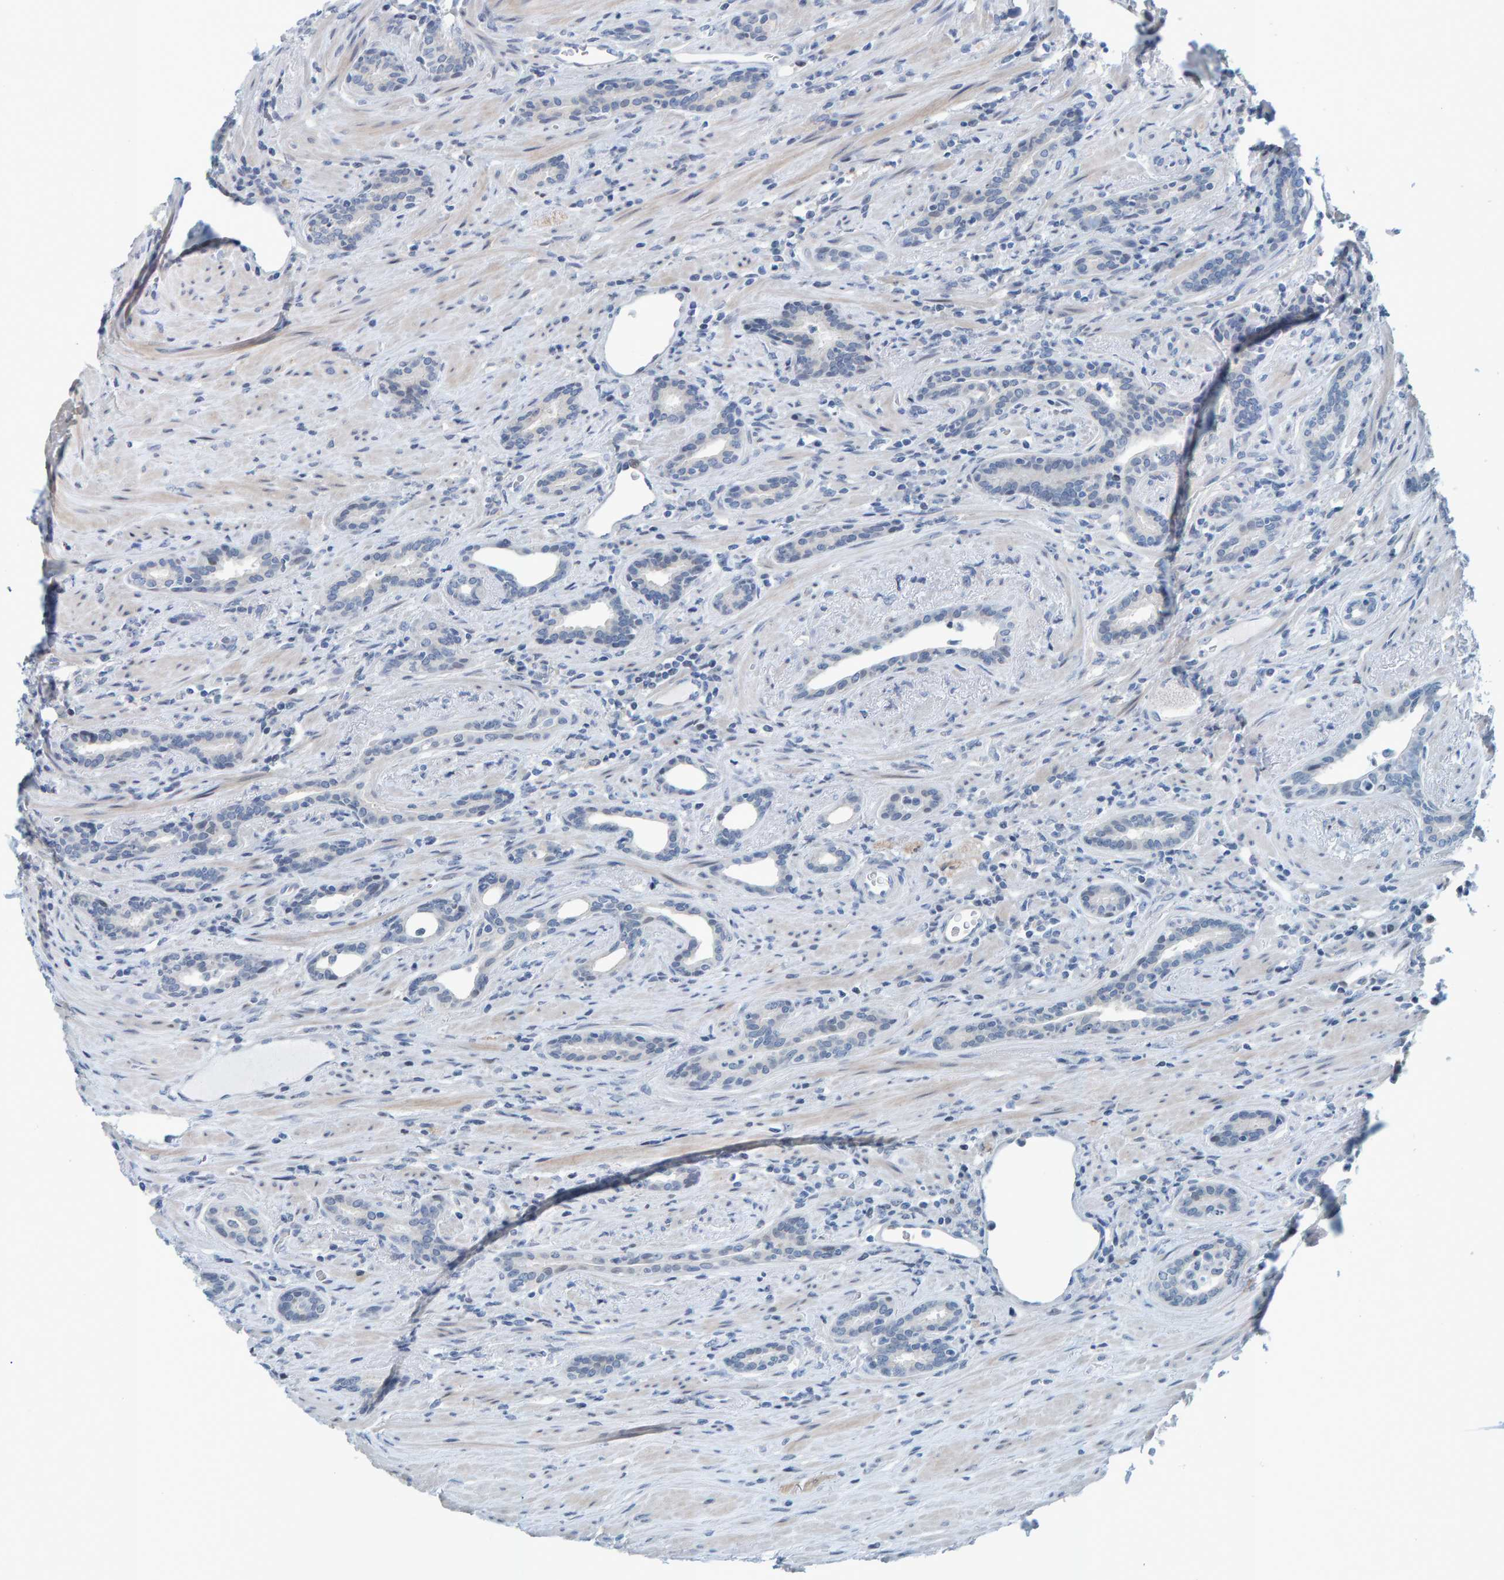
{"staining": {"intensity": "negative", "quantity": "none", "location": "none"}, "tissue": "prostate cancer", "cell_type": "Tumor cells", "image_type": "cancer", "snomed": [{"axis": "morphology", "description": "Adenocarcinoma, High grade"}, {"axis": "topography", "description": "Prostate"}], "caption": "Photomicrograph shows no protein expression in tumor cells of prostate cancer (adenocarcinoma (high-grade)) tissue.", "gene": "CNP", "patient": {"sex": "male", "age": 71}}